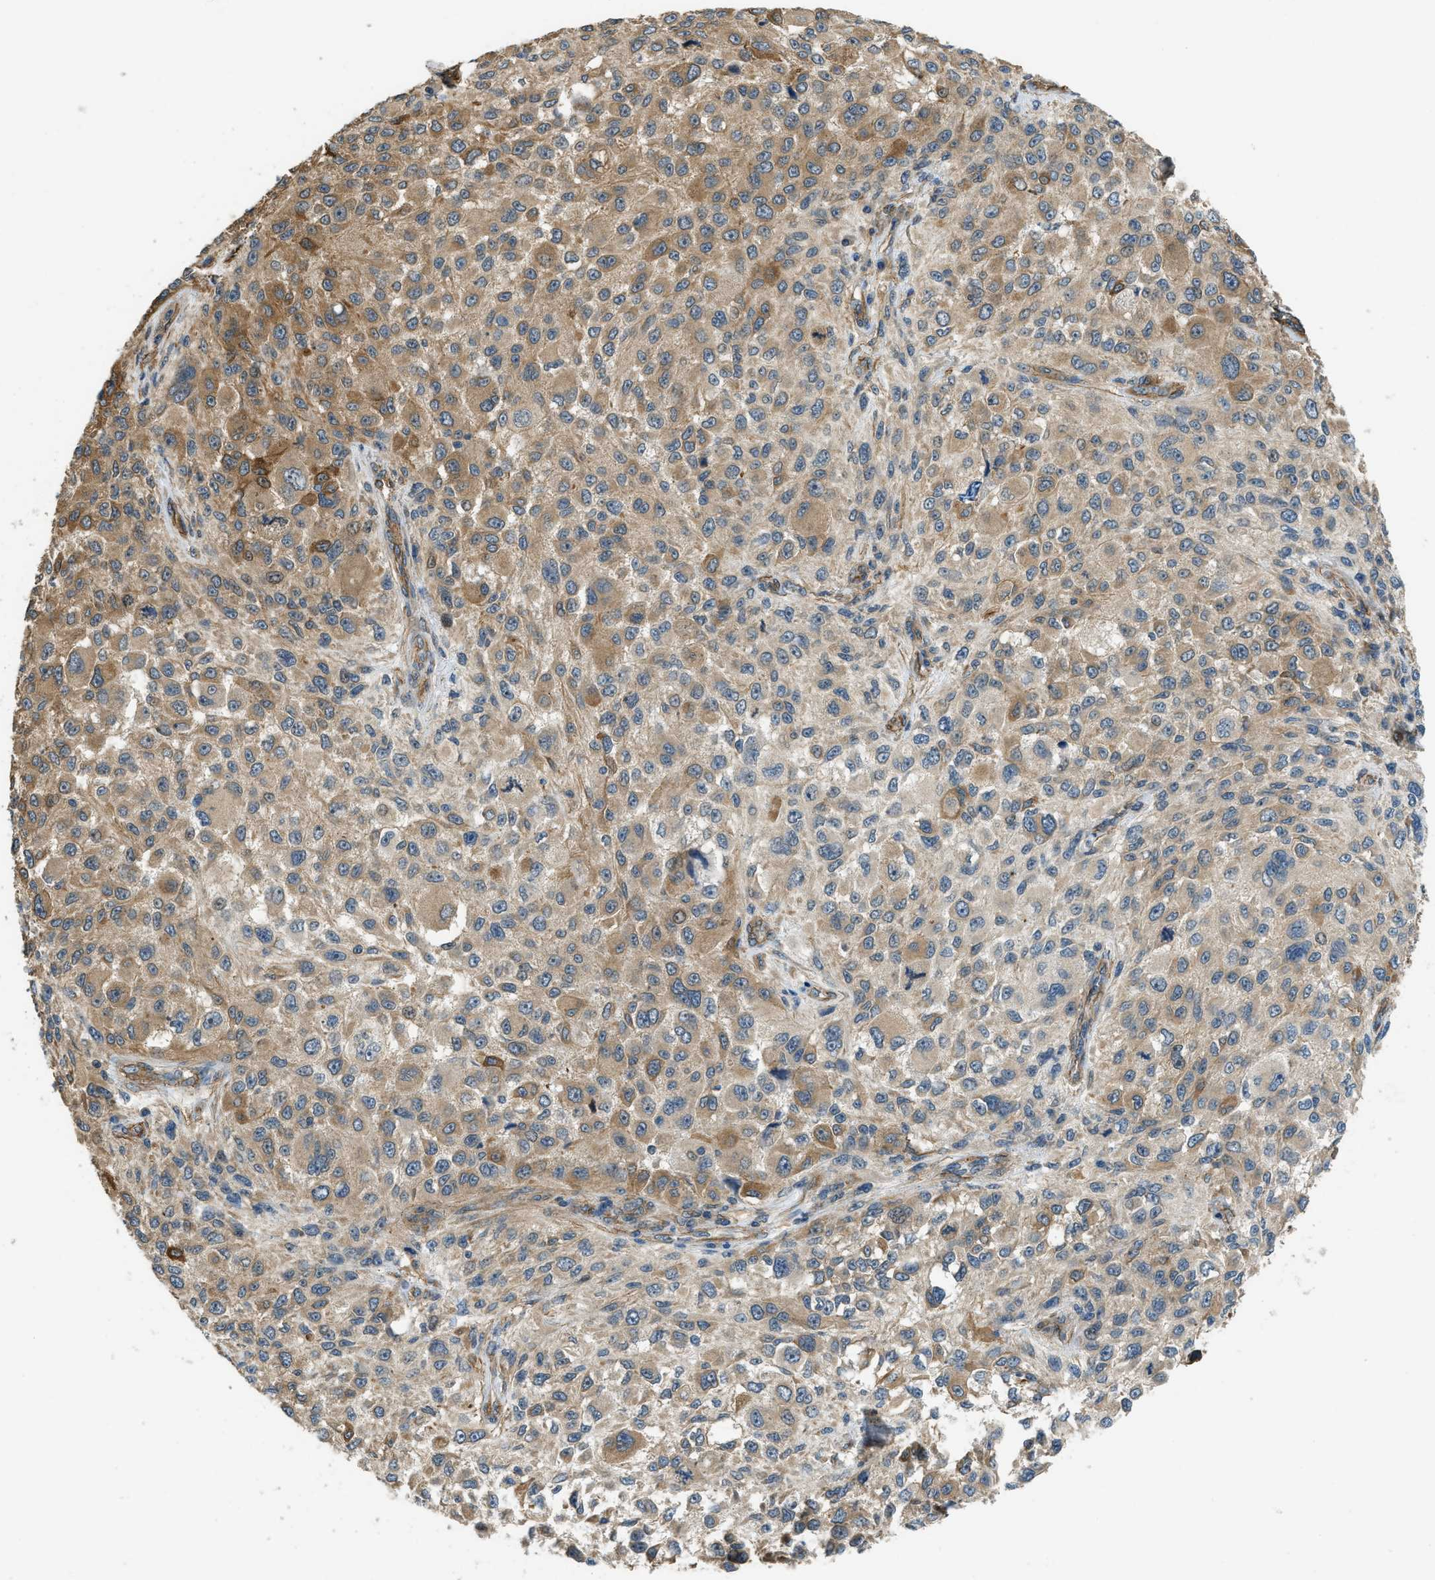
{"staining": {"intensity": "moderate", "quantity": ">75%", "location": "cytoplasmic/membranous"}, "tissue": "melanoma", "cell_type": "Tumor cells", "image_type": "cancer", "snomed": [{"axis": "morphology", "description": "Necrosis, NOS"}, {"axis": "morphology", "description": "Malignant melanoma, NOS"}, {"axis": "topography", "description": "Skin"}], "caption": "About >75% of tumor cells in human malignant melanoma demonstrate moderate cytoplasmic/membranous protein expression as visualized by brown immunohistochemical staining.", "gene": "CGN", "patient": {"sex": "female", "age": 87}}